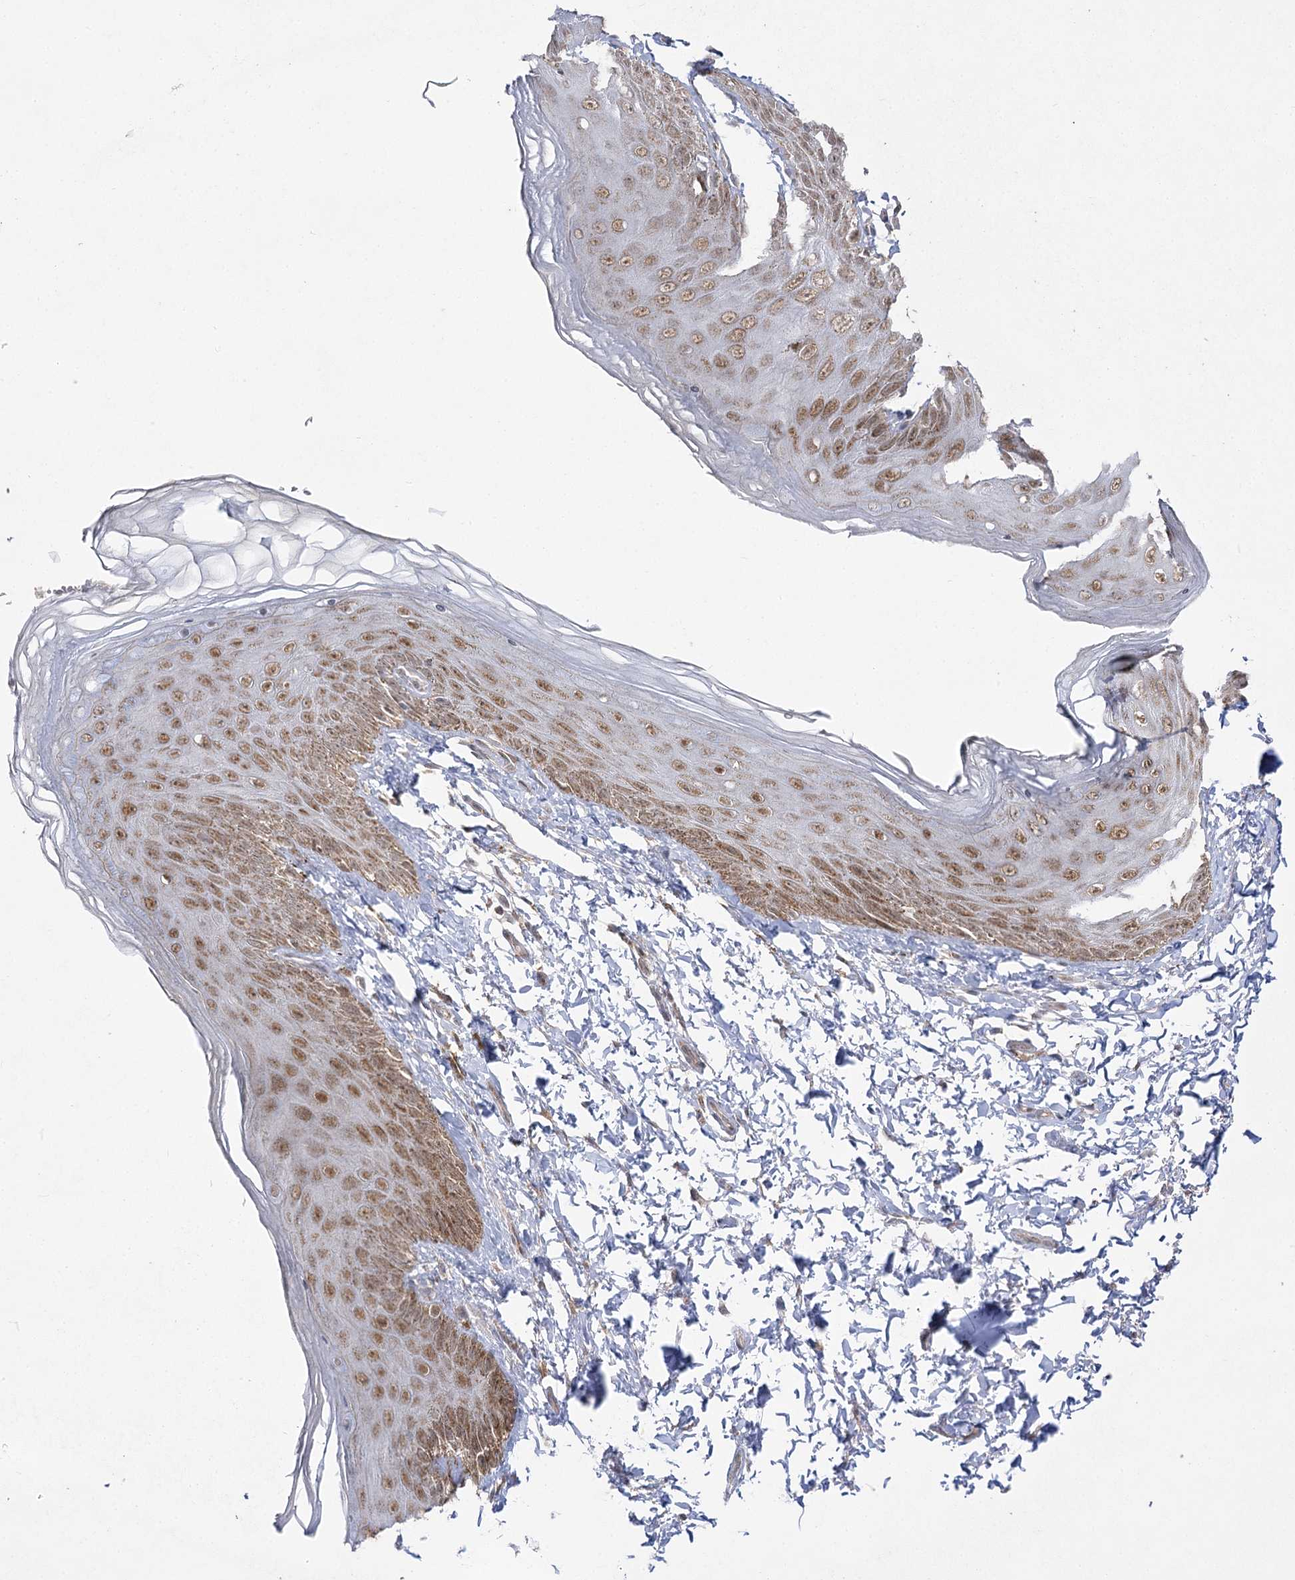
{"staining": {"intensity": "strong", "quantity": ">75%", "location": "nuclear"}, "tissue": "skin", "cell_type": "Epidermal cells", "image_type": "normal", "snomed": [{"axis": "morphology", "description": "Normal tissue, NOS"}, {"axis": "topography", "description": "Anal"}], "caption": "Epidermal cells reveal strong nuclear expression in about >75% of cells in unremarkable skin. (IHC, brightfield microscopy, high magnification).", "gene": "SLC4A1AP", "patient": {"sex": "male", "age": 44}}